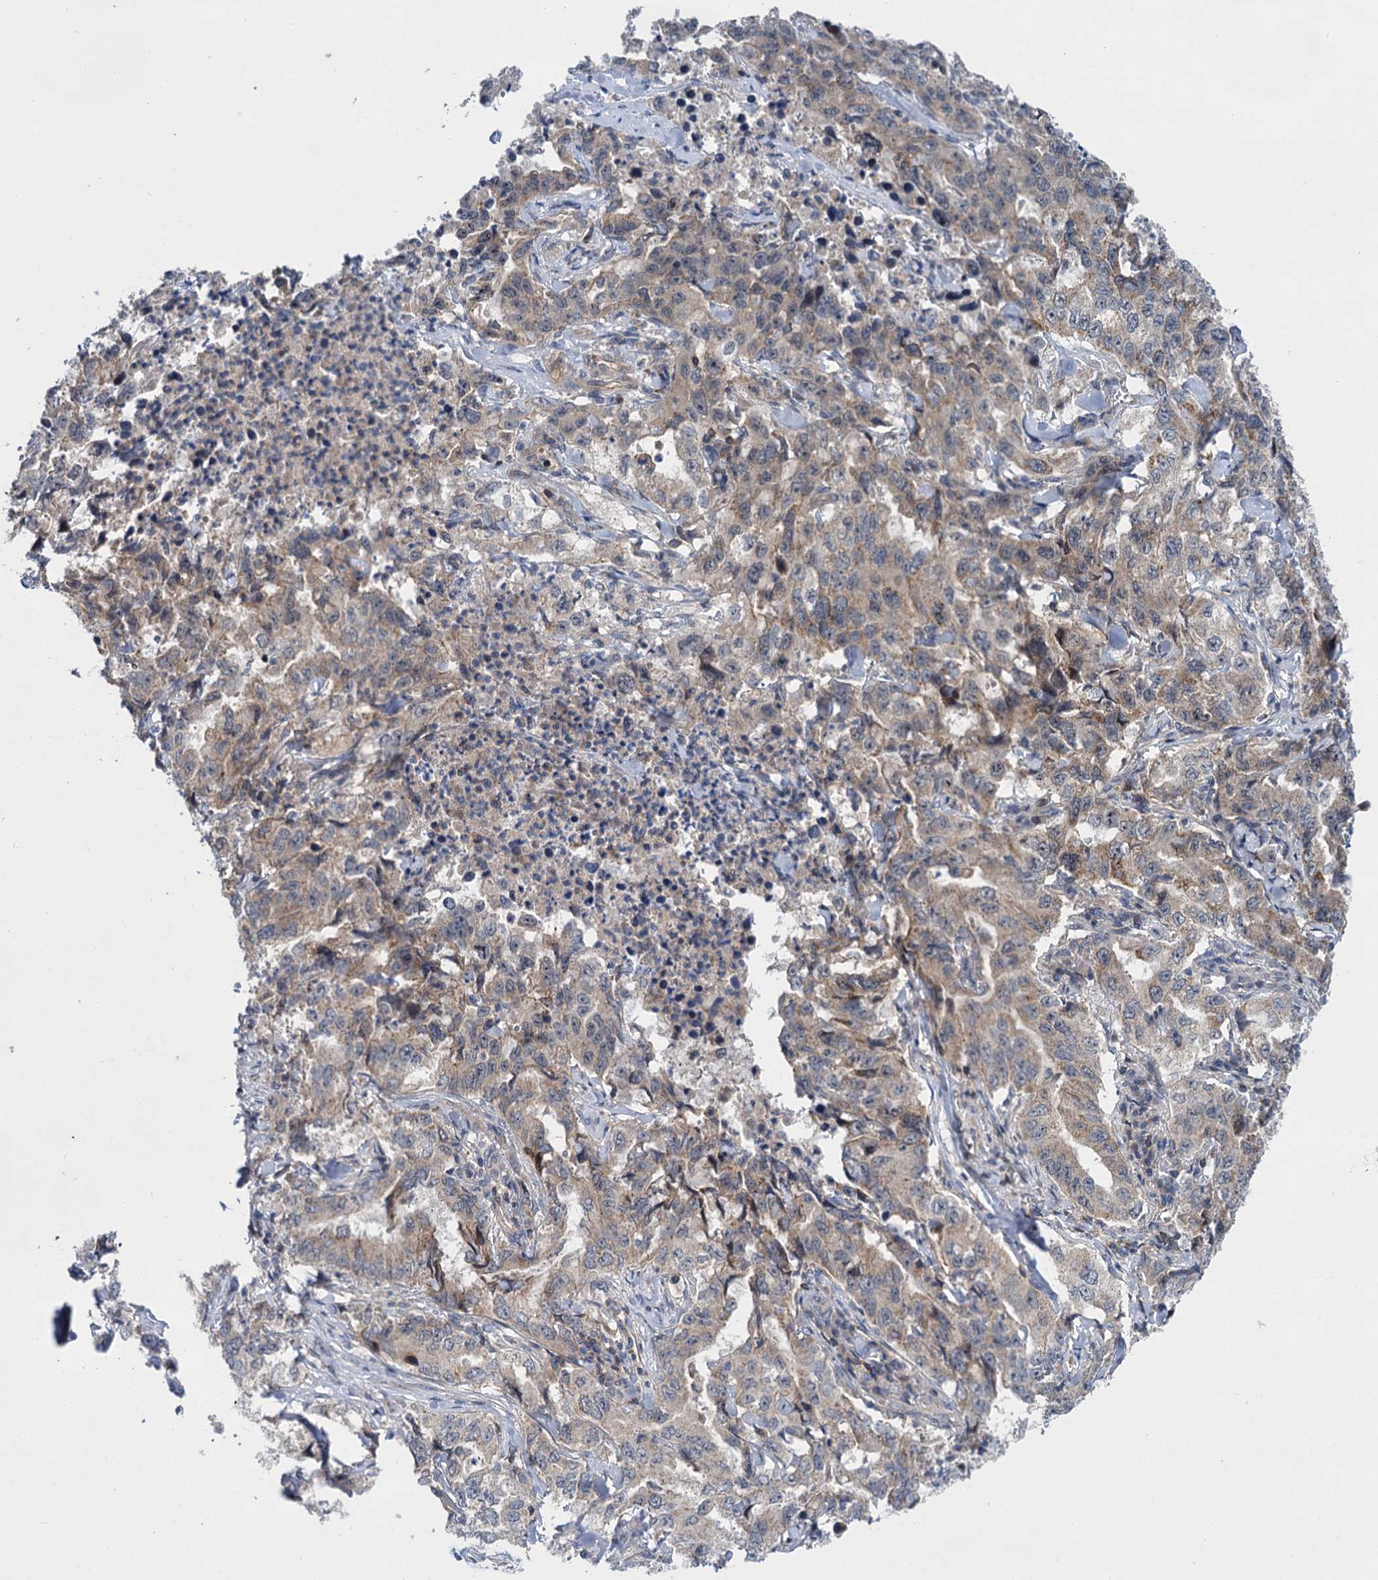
{"staining": {"intensity": "weak", "quantity": "25%-75%", "location": "cytoplasmic/membranous"}, "tissue": "lung cancer", "cell_type": "Tumor cells", "image_type": "cancer", "snomed": [{"axis": "morphology", "description": "Adenocarcinoma, NOS"}, {"axis": "topography", "description": "Lung"}], "caption": "Adenocarcinoma (lung) stained with immunohistochemistry exhibits weak cytoplasmic/membranous expression in about 25%-75% of tumor cells.", "gene": "ABLIM1", "patient": {"sex": "female", "age": 51}}